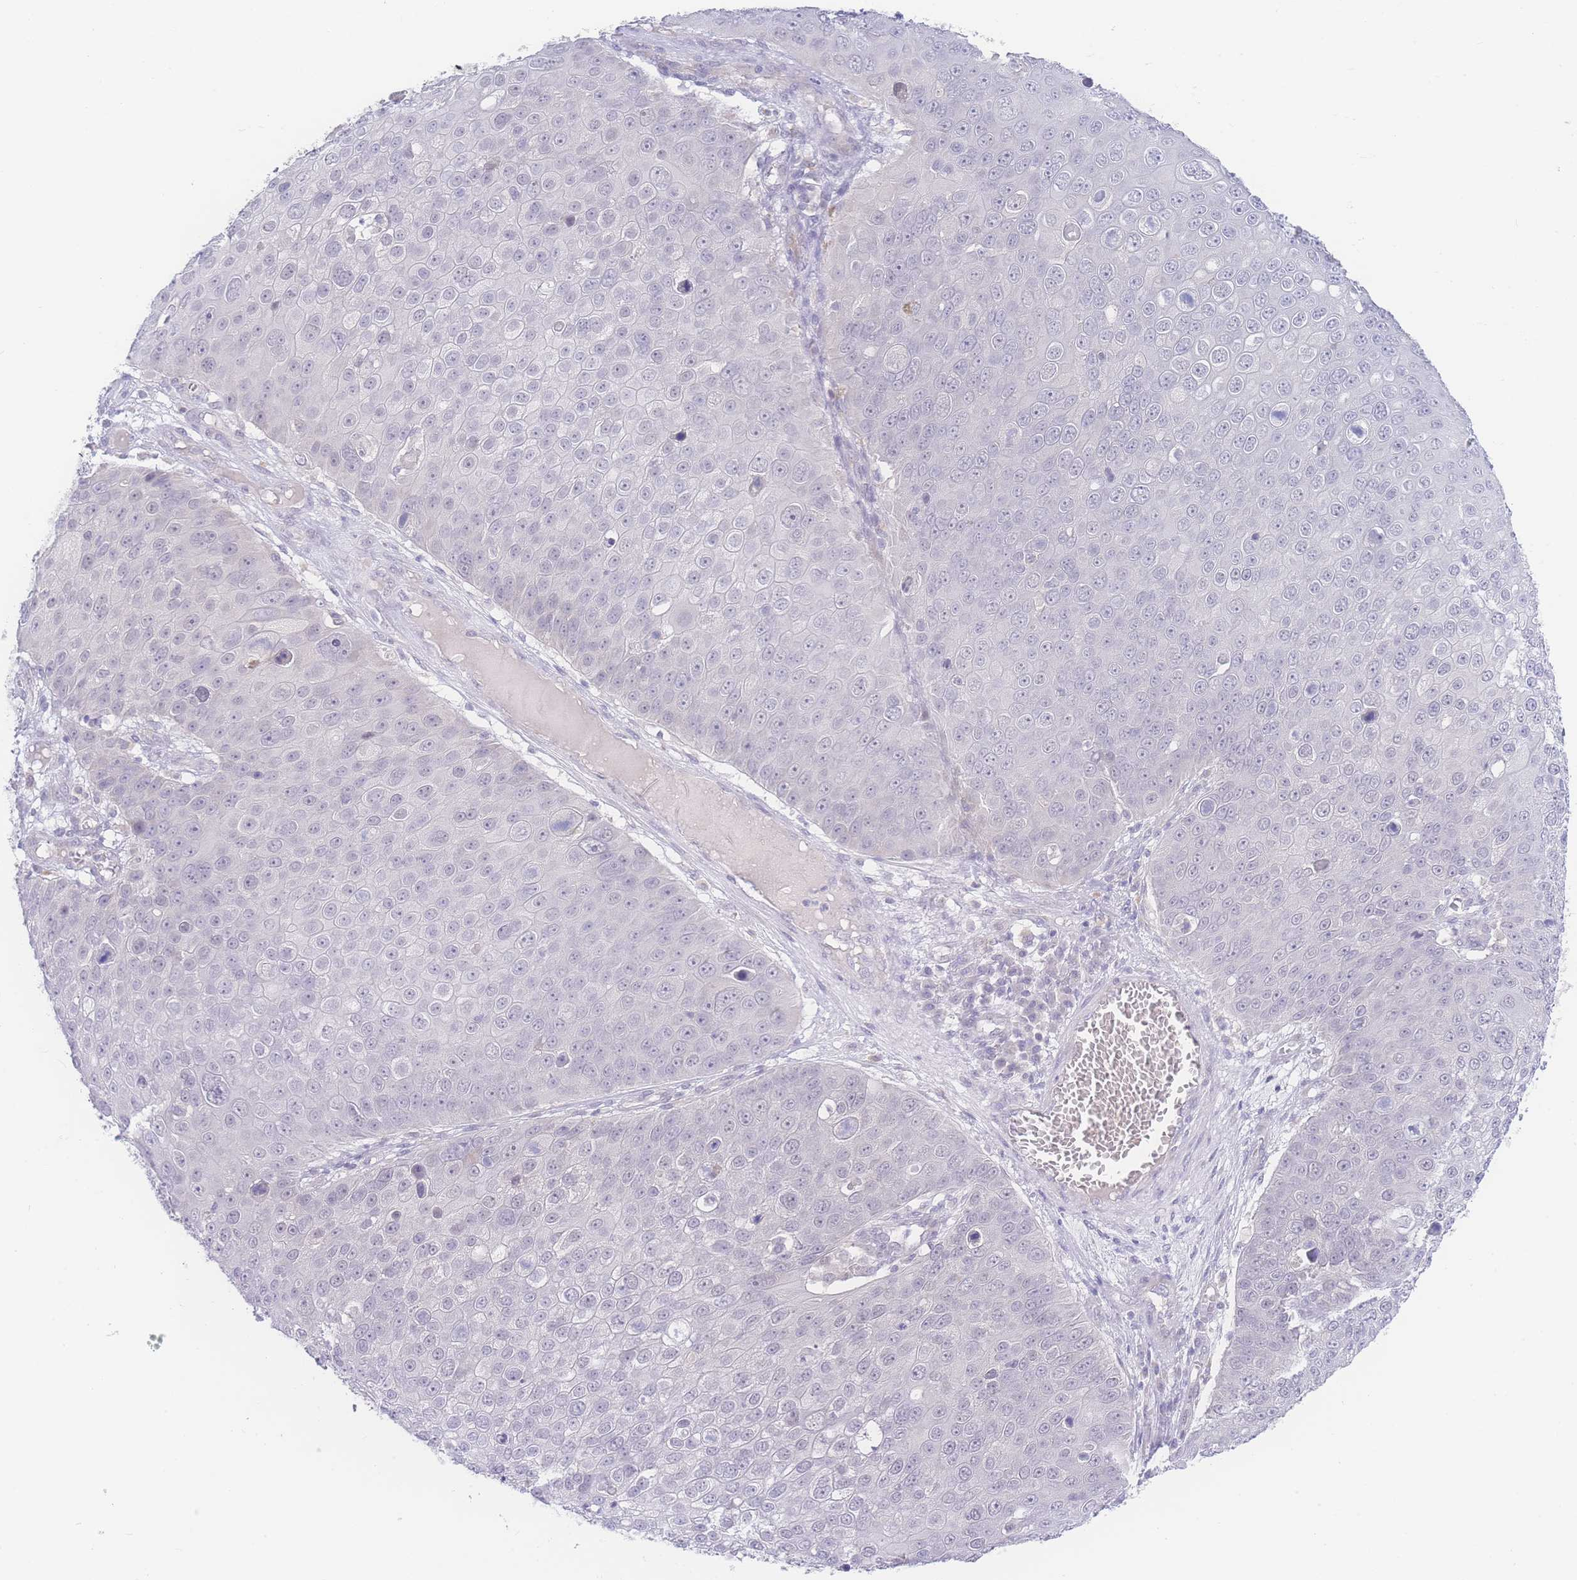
{"staining": {"intensity": "negative", "quantity": "none", "location": "none"}, "tissue": "skin cancer", "cell_type": "Tumor cells", "image_type": "cancer", "snomed": [{"axis": "morphology", "description": "Squamous cell carcinoma, NOS"}, {"axis": "topography", "description": "Skin"}], "caption": "Immunohistochemistry (IHC) of human skin cancer (squamous cell carcinoma) reveals no positivity in tumor cells. The staining is performed using DAB brown chromogen with nuclei counter-stained in using hematoxylin.", "gene": "PRSS22", "patient": {"sex": "male", "age": 71}}